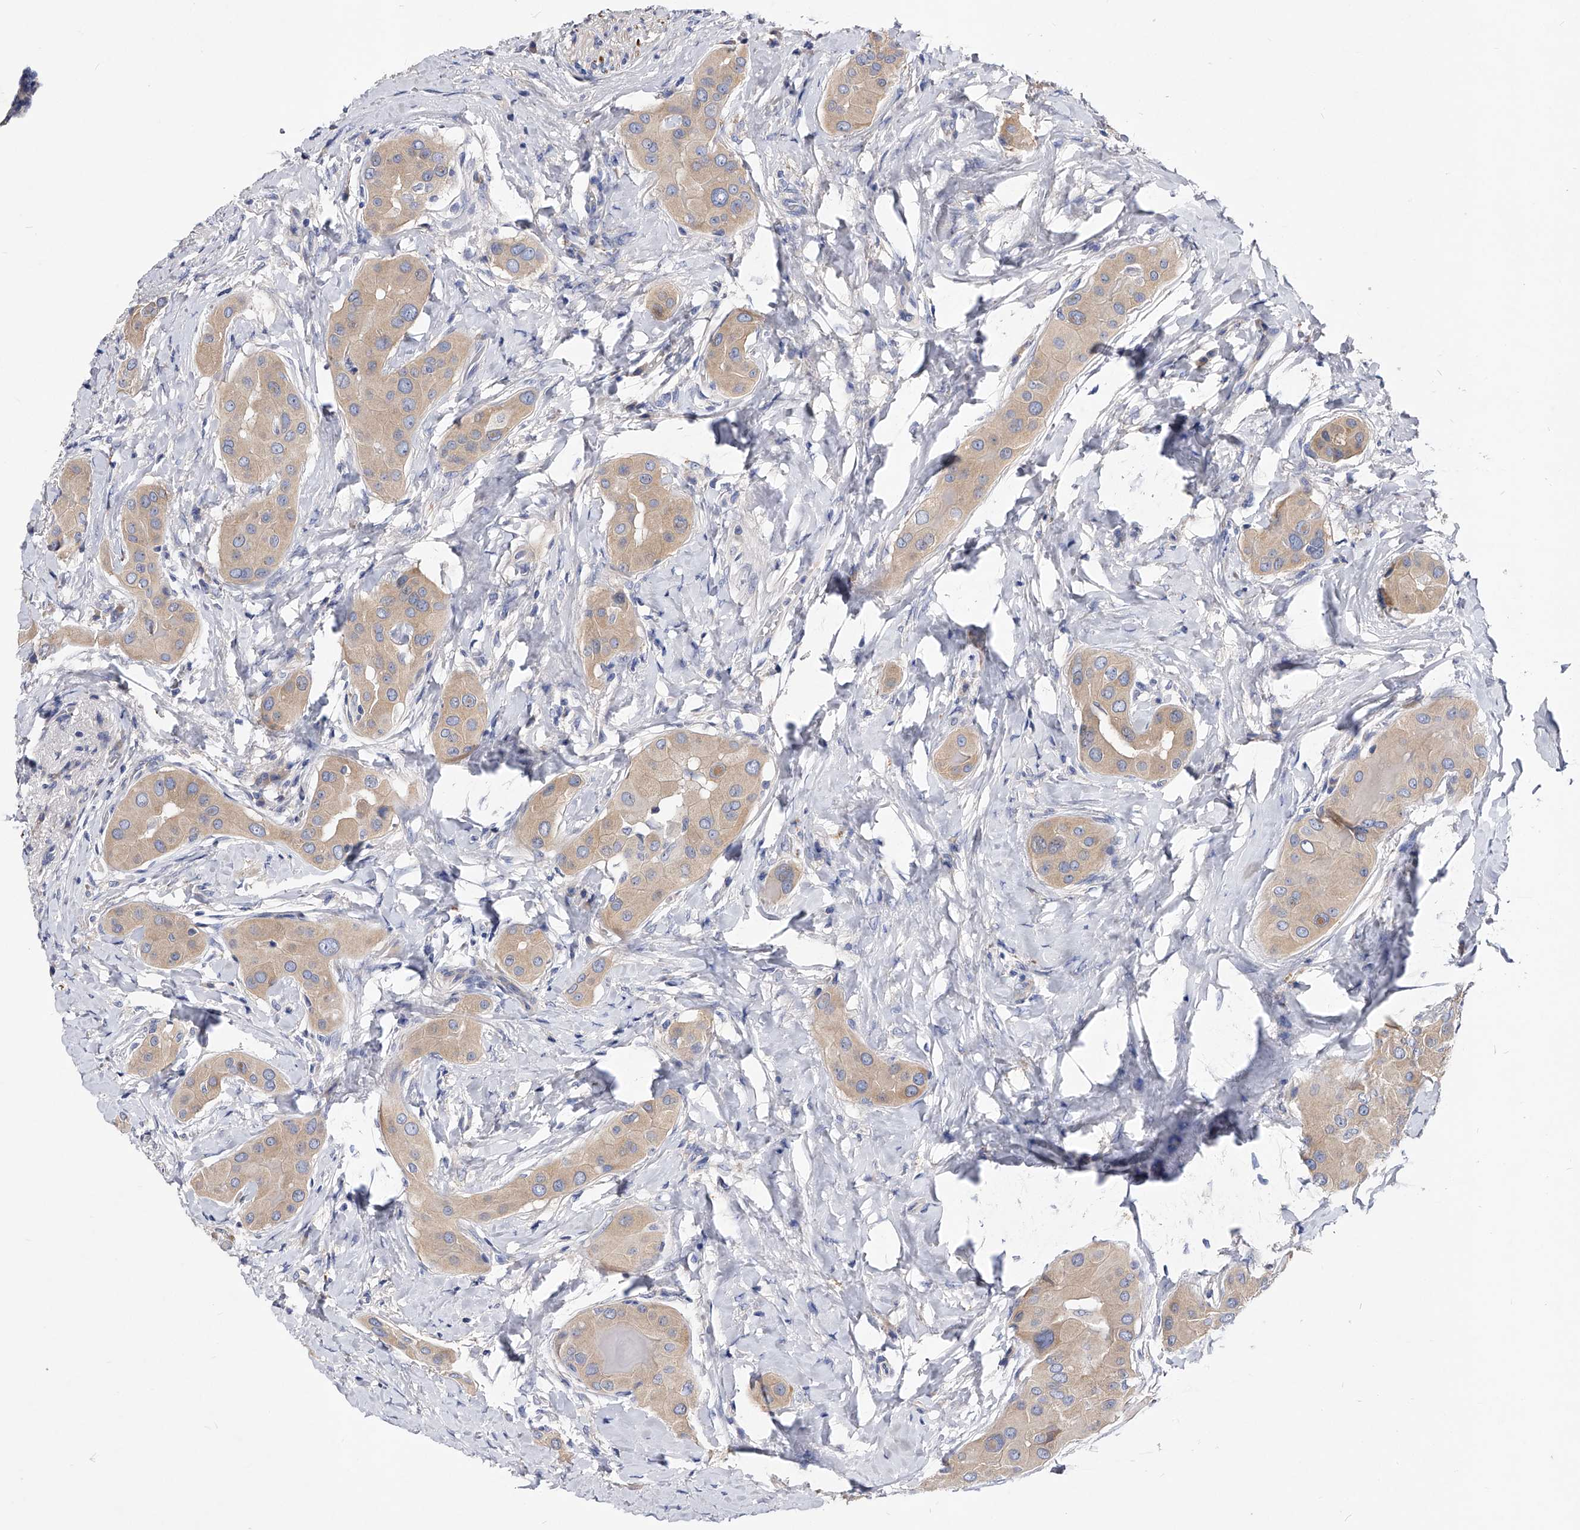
{"staining": {"intensity": "weak", "quantity": ">75%", "location": "cytoplasmic/membranous"}, "tissue": "thyroid cancer", "cell_type": "Tumor cells", "image_type": "cancer", "snomed": [{"axis": "morphology", "description": "Papillary adenocarcinoma, NOS"}, {"axis": "topography", "description": "Thyroid gland"}], "caption": "Weak cytoplasmic/membranous expression is seen in about >75% of tumor cells in thyroid cancer.", "gene": "PPP5C", "patient": {"sex": "male", "age": 33}}